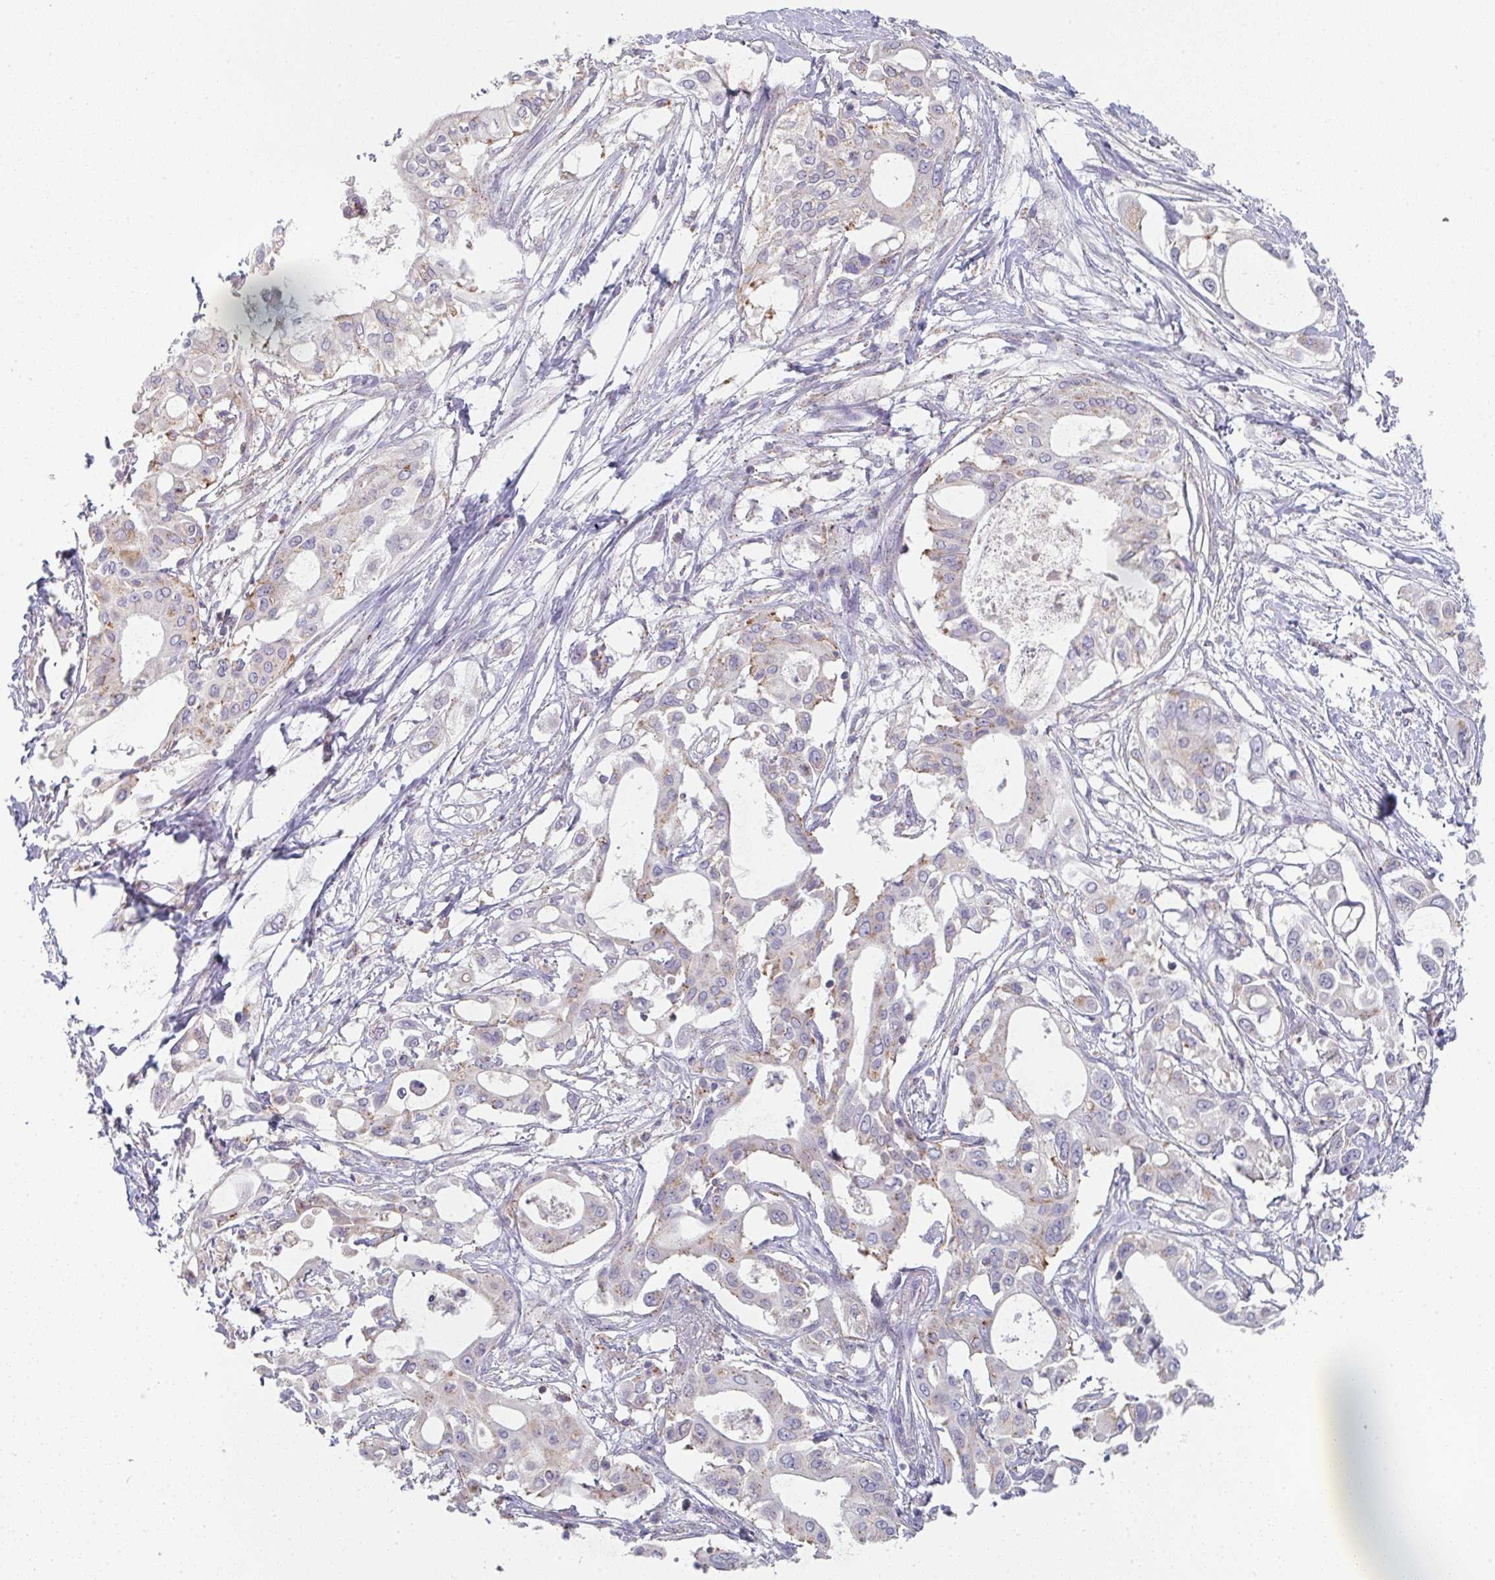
{"staining": {"intensity": "weak", "quantity": "25%-75%", "location": "cytoplasmic/membranous"}, "tissue": "pancreatic cancer", "cell_type": "Tumor cells", "image_type": "cancer", "snomed": [{"axis": "morphology", "description": "Adenocarcinoma, NOS"}, {"axis": "topography", "description": "Pancreas"}], "caption": "Immunohistochemistry (IHC) (DAB) staining of pancreatic cancer (adenocarcinoma) displays weak cytoplasmic/membranous protein positivity in approximately 25%-75% of tumor cells. (DAB IHC, brown staining for protein, blue staining for nuclei).", "gene": "CHMP5", "patient": {"sex": "female", "age": 68}}